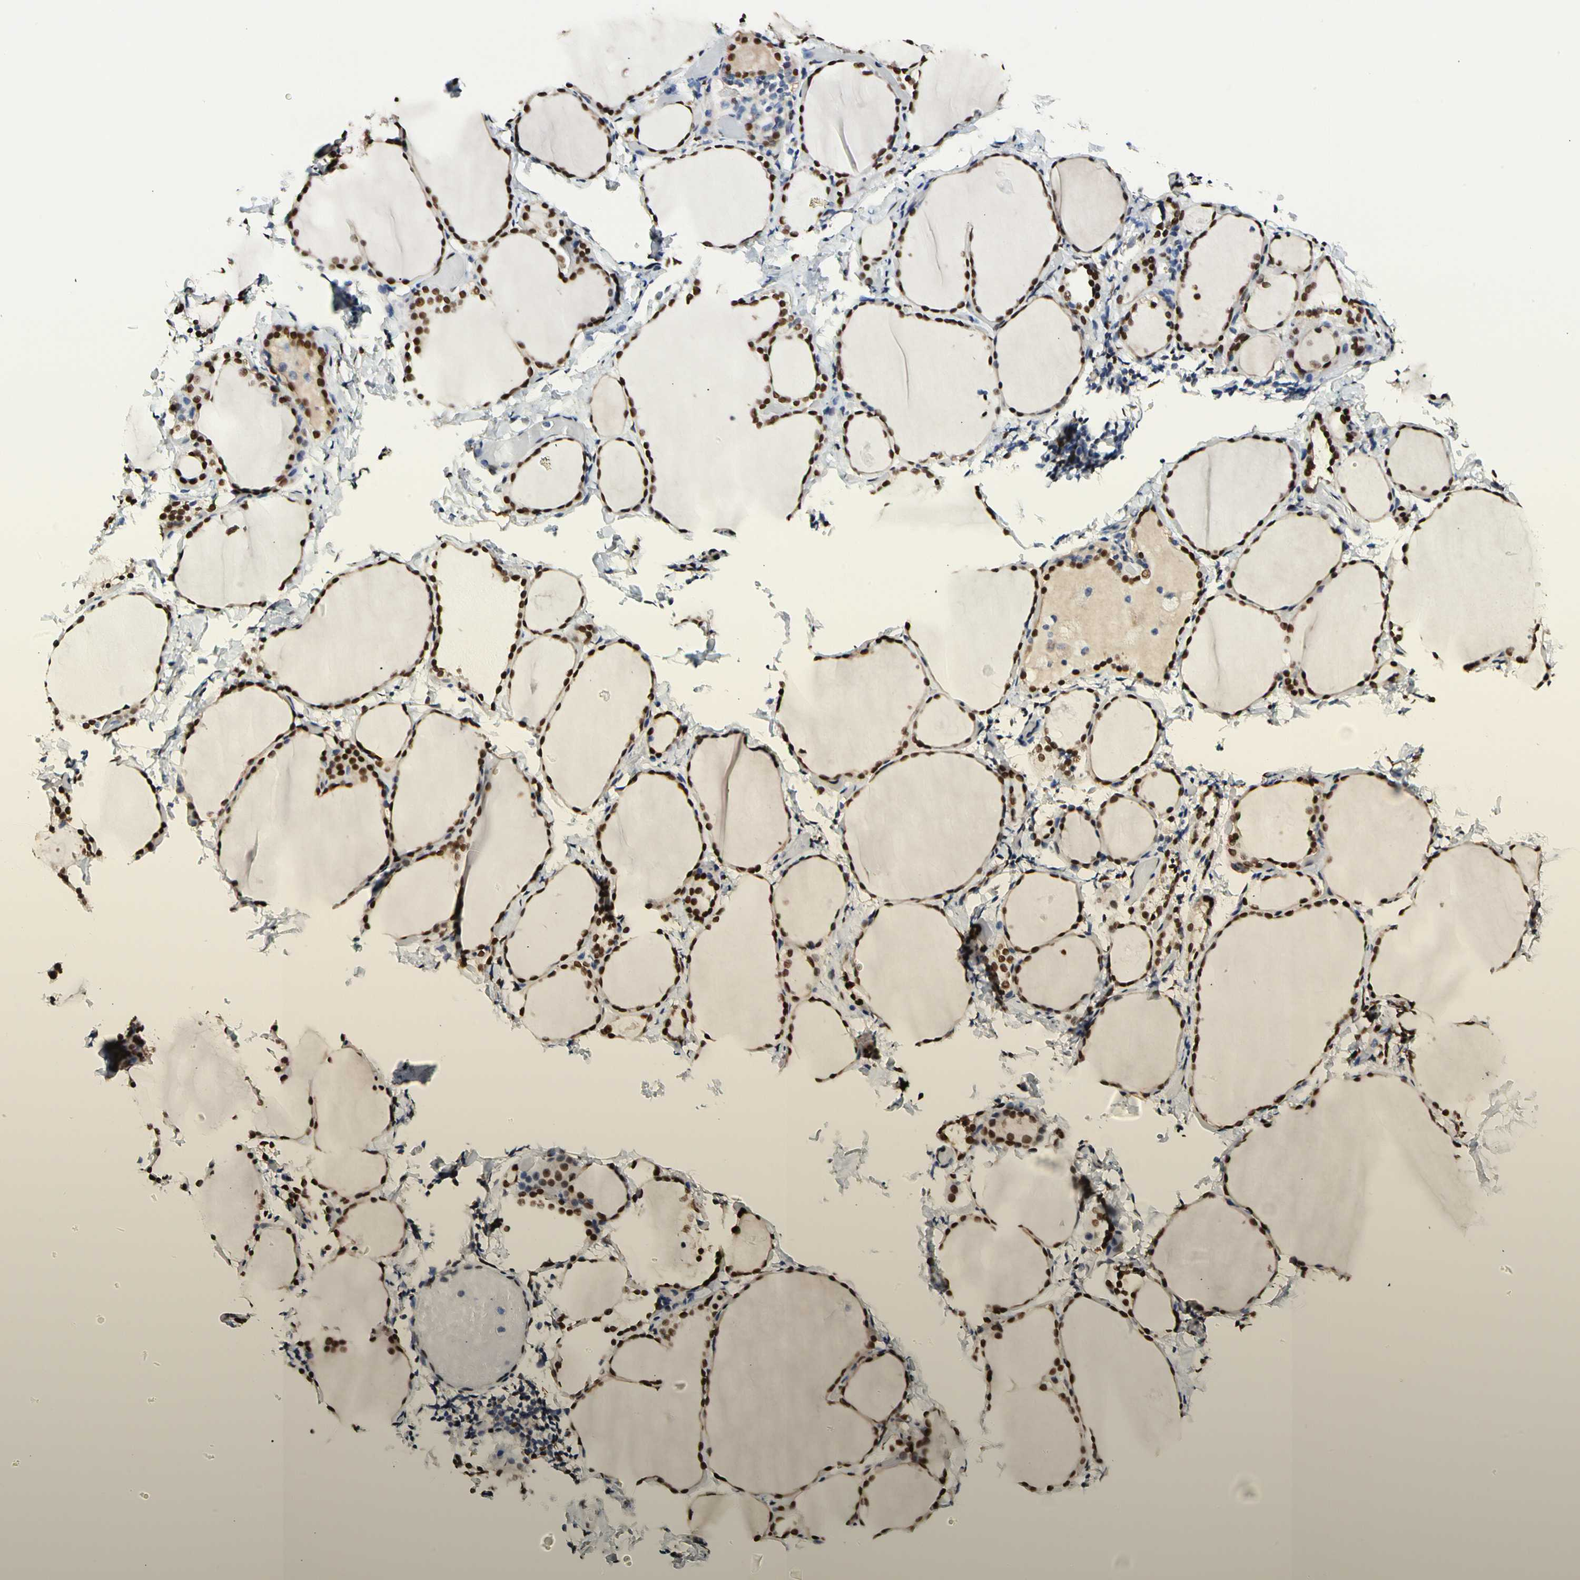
{"staining": {"intensity": "strong", "quantity": ">75%", "location": "cytoplasmic/membranous,nuclear"}, "tissue": "thyroid gland", "cell_type": "Glandular cells", "image_type": "normal", "snomed": [{"axis": "morphology", "description": "Normal tissue, NOS"}, {"axis": "morphology", "description": "Papillary adenocarcinoma, NOS"}, {"axis": "topography", "description": "Thyroid gland"}], "caption": "A micrograph showing strong cytoplasmic/membranous,nuclear staining in about >75% of glandular cells in benign thyroid gland, as visualized by brown immunohistochemical staining.", "gene": "NFIA", "patient": {"sex": "female", "age": 30}}